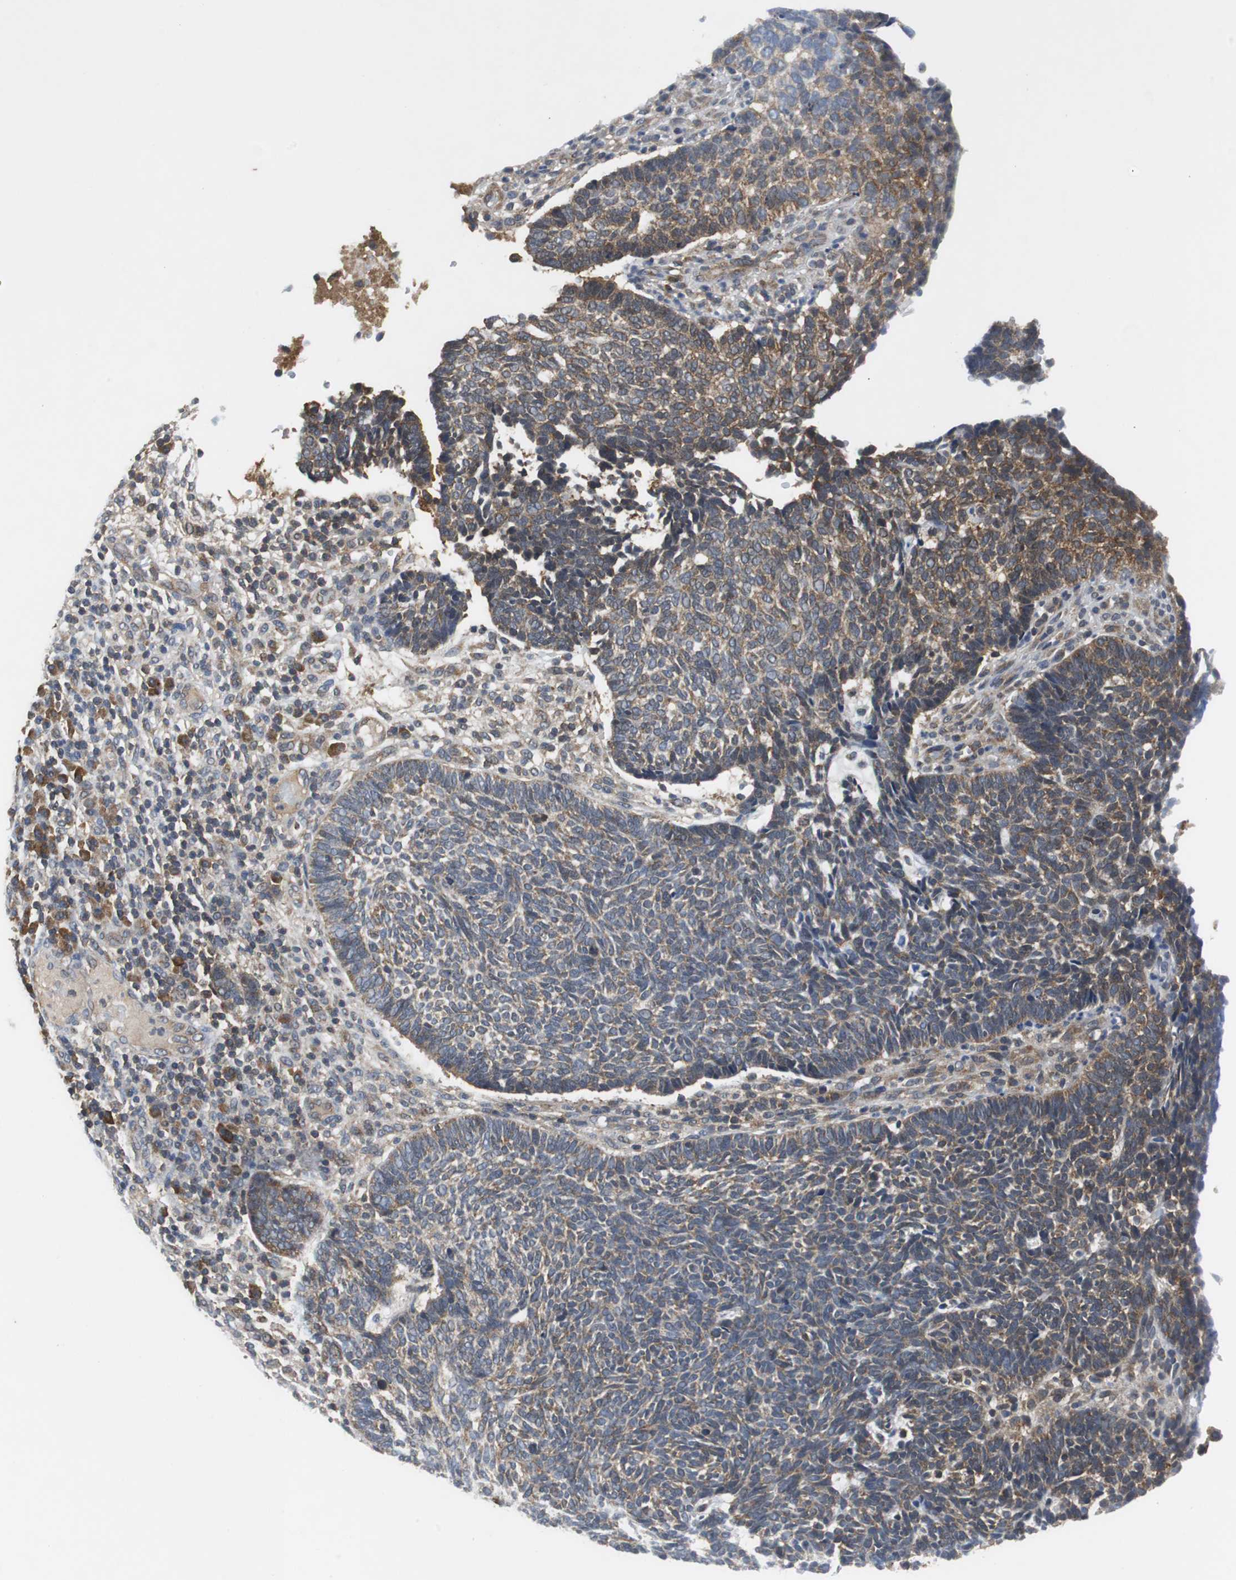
{"staining": {"intensity": "moderate", "quantity": "25%-75%", "location": "cytoplasmic/membranous"}, "tissue": "skin cancer", "cell_type": "Tumor cells", "image_type": "cancer", "snomed": [{"axis": "morphology", "description": "Normal tissue, NOS"}, {"axis": "morphology", "description": "Basal cell carcinoma"}, {"axis": "topography", "description": "Skin"}], "caption": "Human basal cell carcinoma (skin) stained with a protein marker displays moderate staining in tumor cells.", "gene": "VBP1", "patient": {"sex": "male", "age": 87}}